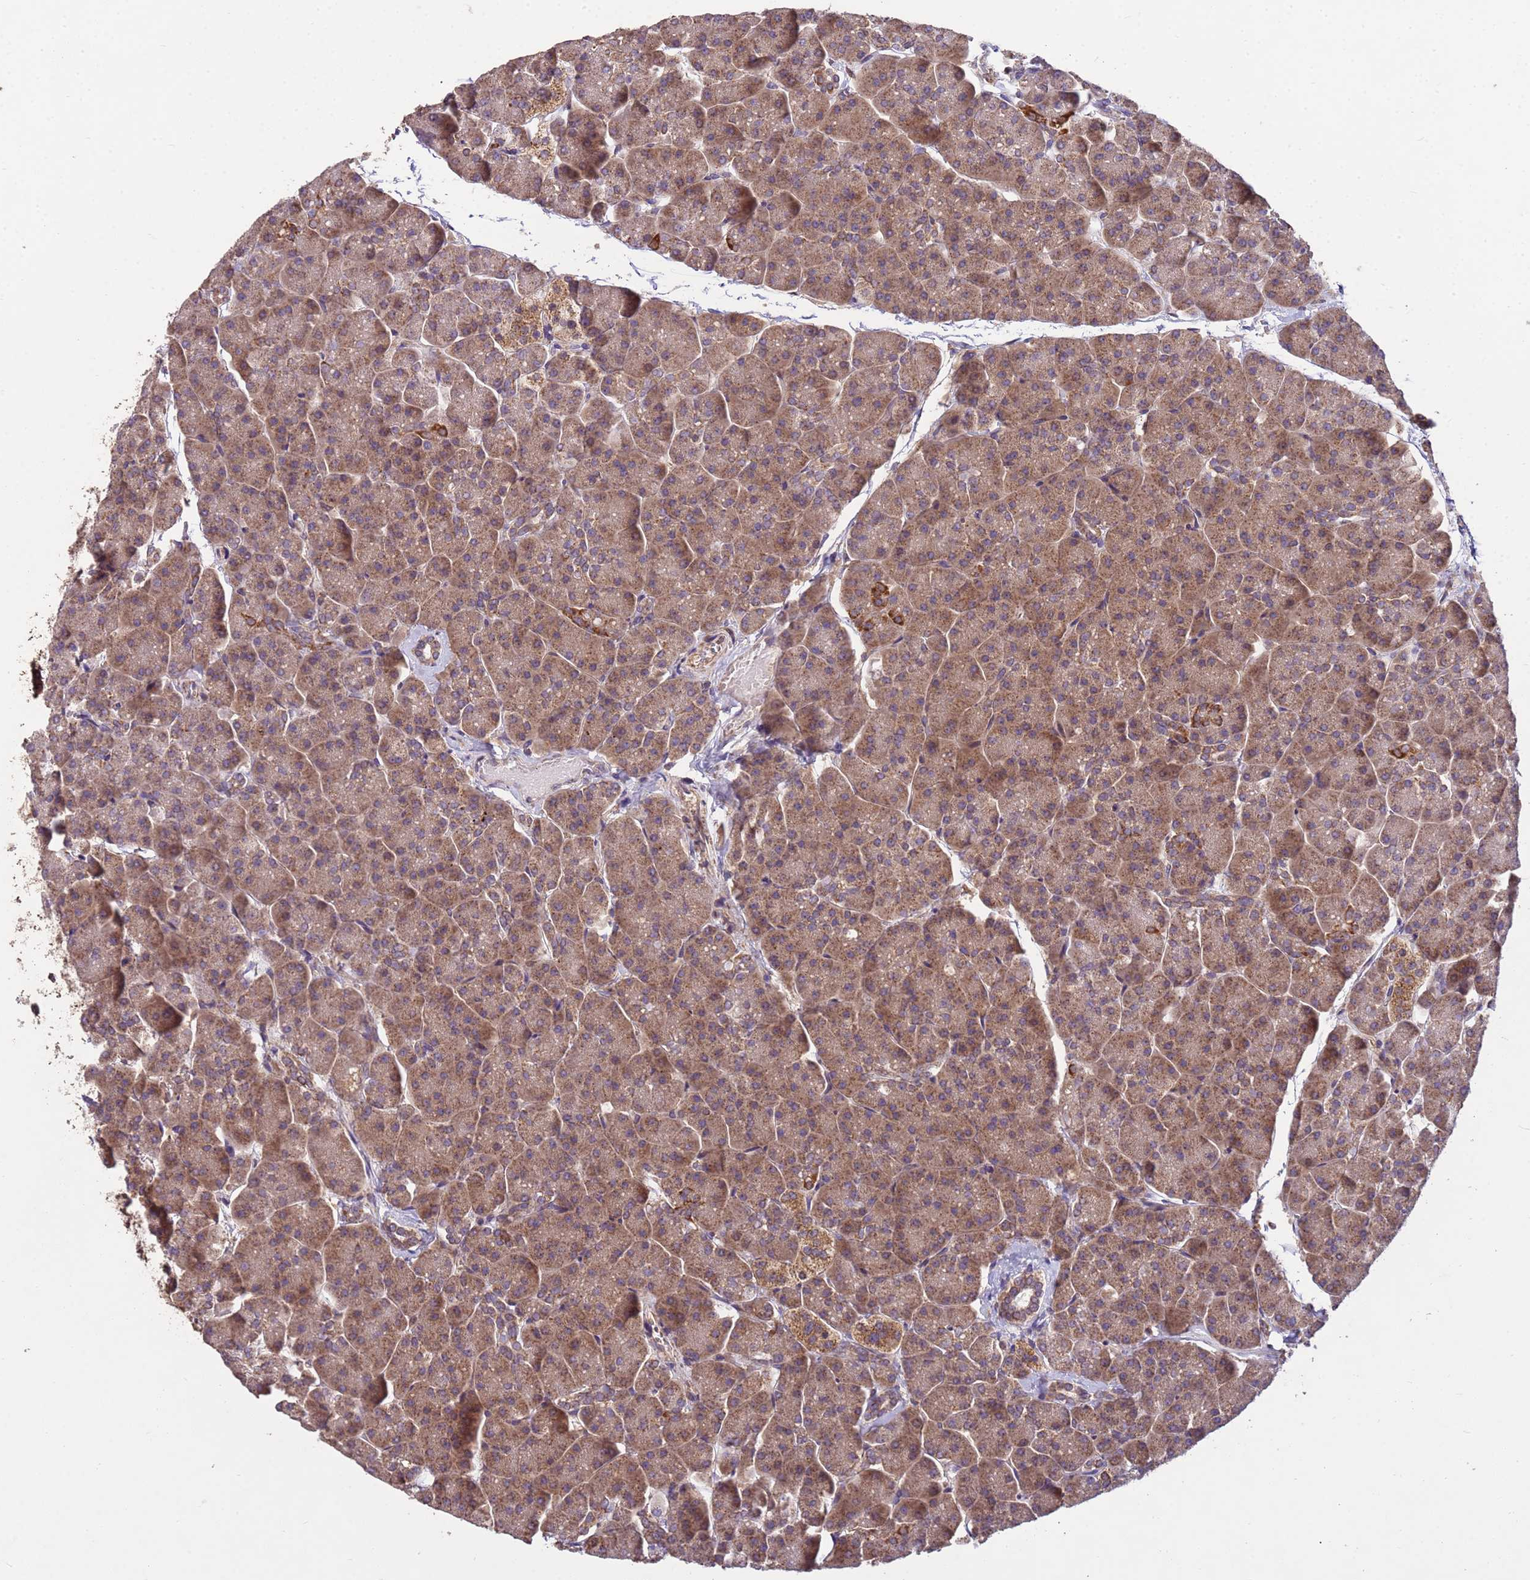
{"staining": {"intensity": "moderate", "quantity": ">75%", "location": "cytoplasmic/membranous"}, "tissue": "pancreas", "cell_type": "Exocrine glandular cells", "image_type": "normal", "snomed": [{"axis": "morphology", "description": "Normal tissue, NOS"}, {"axis": "topography", "description": "Pancreas"}, {"axis": "topography", "description": "Peripheral nerve tissue"}], "caption": "Brown immunohistochemical staining in unremarkable pancreas demonstrates moderate cytoplasmic/membranous positivity in approximately >75% of exocrine glandular cells.", "gene": "P2RX7", "patient": {"sex": "male", "age": 54}}